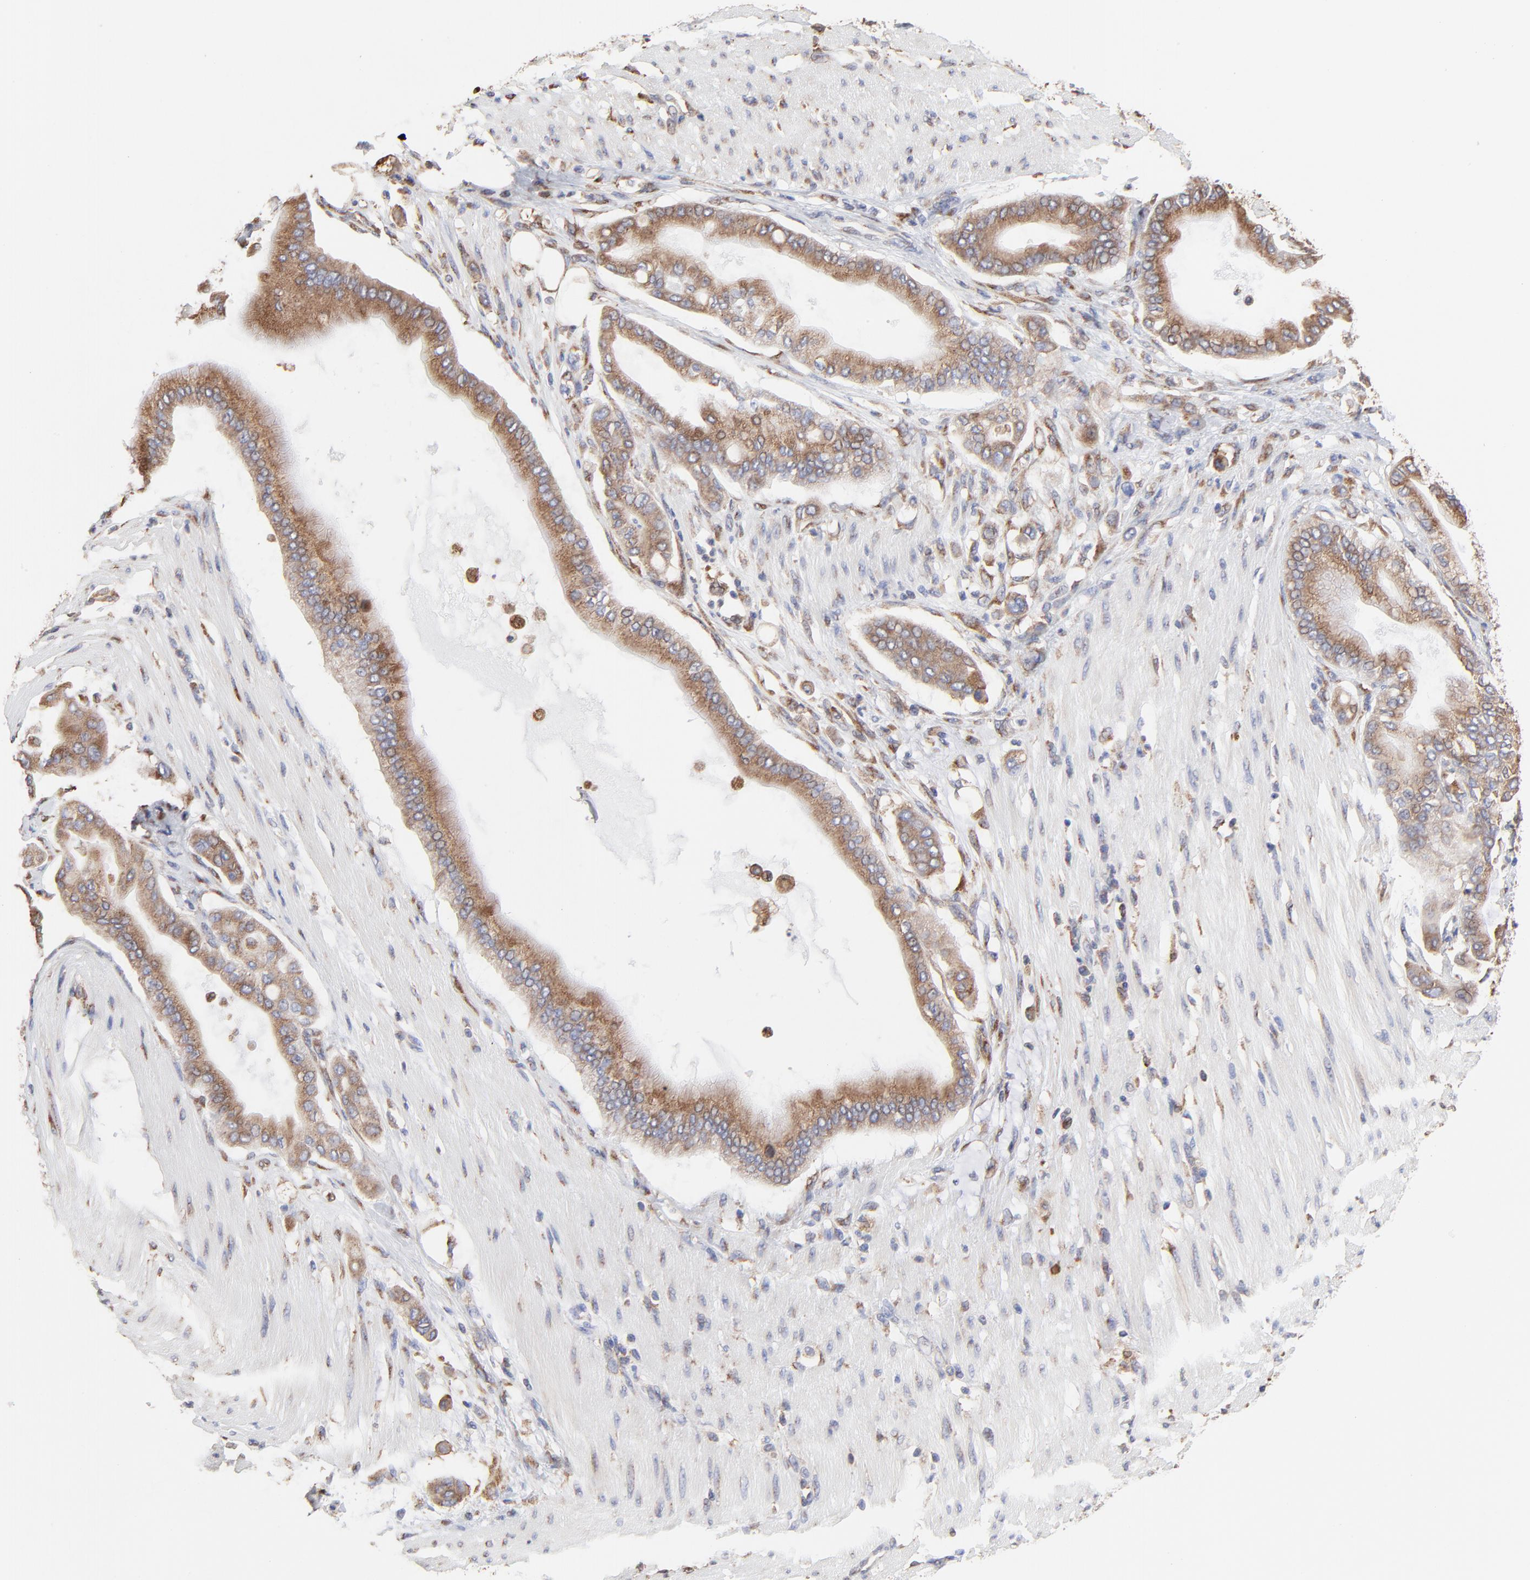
{"staining": {"intensity": "moderate", "quantity": ">75%", "location": "cytoplasmic/membranous"}, "tissue": "pancreatic cancer", "cell_type": "Tumor cells", "image_type": "cancer", "snomed": [{"axis": "morphology", "description": "Adenocarcinoma, NOS"}, {"axis": "morphology", "description": "Adenocarcinoma, metastatic, NOS"}, {"axis": "topography", "description": "Lymph node"}, {"axis": "topography", "description": "Pancreas"}, {"axis": "topography", "description": "Duodenum"}], "caption": "Immunohistochemistry (IHC) of pancreatic metastatic adenocarcinoma demonstrates medium levels of moderate cytoplasmic/membranous expression in about >75% of tumor cells. (DAB IHC with brightfield microscopy, high magnification).", "gene": "LMAN1", "patient": {"sex": "female", "age": 64}}